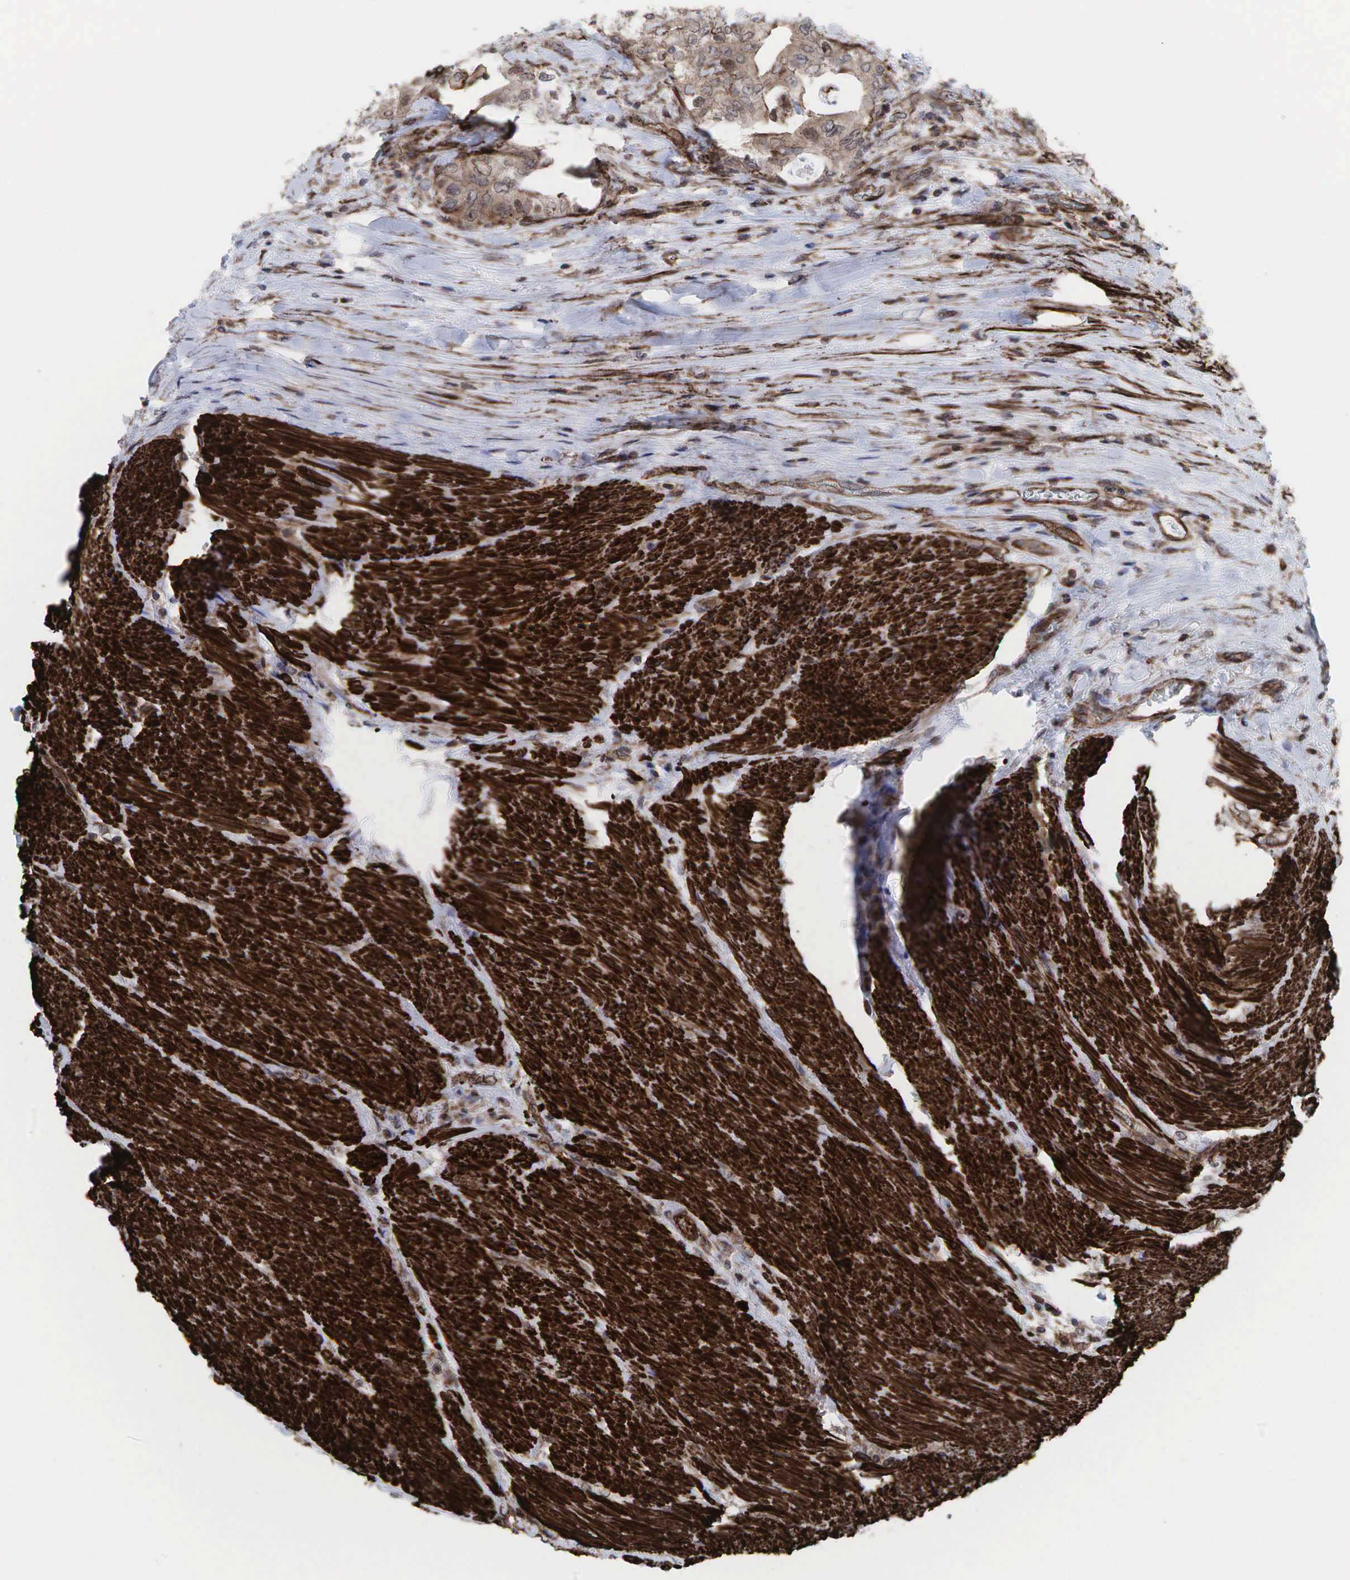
{"staining": {"intensity": "weak", "quantity": ">75%", "location": "cytoplasmic/membranous"}, "tissue": "colorectal cancer", "cell_type": "Tumor cells", "image_type": "cancer", "snomed": [{"axis": "morphology", "description": "Adenocarcinoma, NOS"}, {"axis": "topography", "description": "Rectum"}], "caption": "IHC micrograph of colorectal cancer (adenocarcinoma) stained for a protein (brown), which demonstrates low levels of weak cytoplasmic/membranous staining in approximately >75% of tumor cells.", "gene": "GPRASP1", "patient": {"sex": "female", "age": 57}}